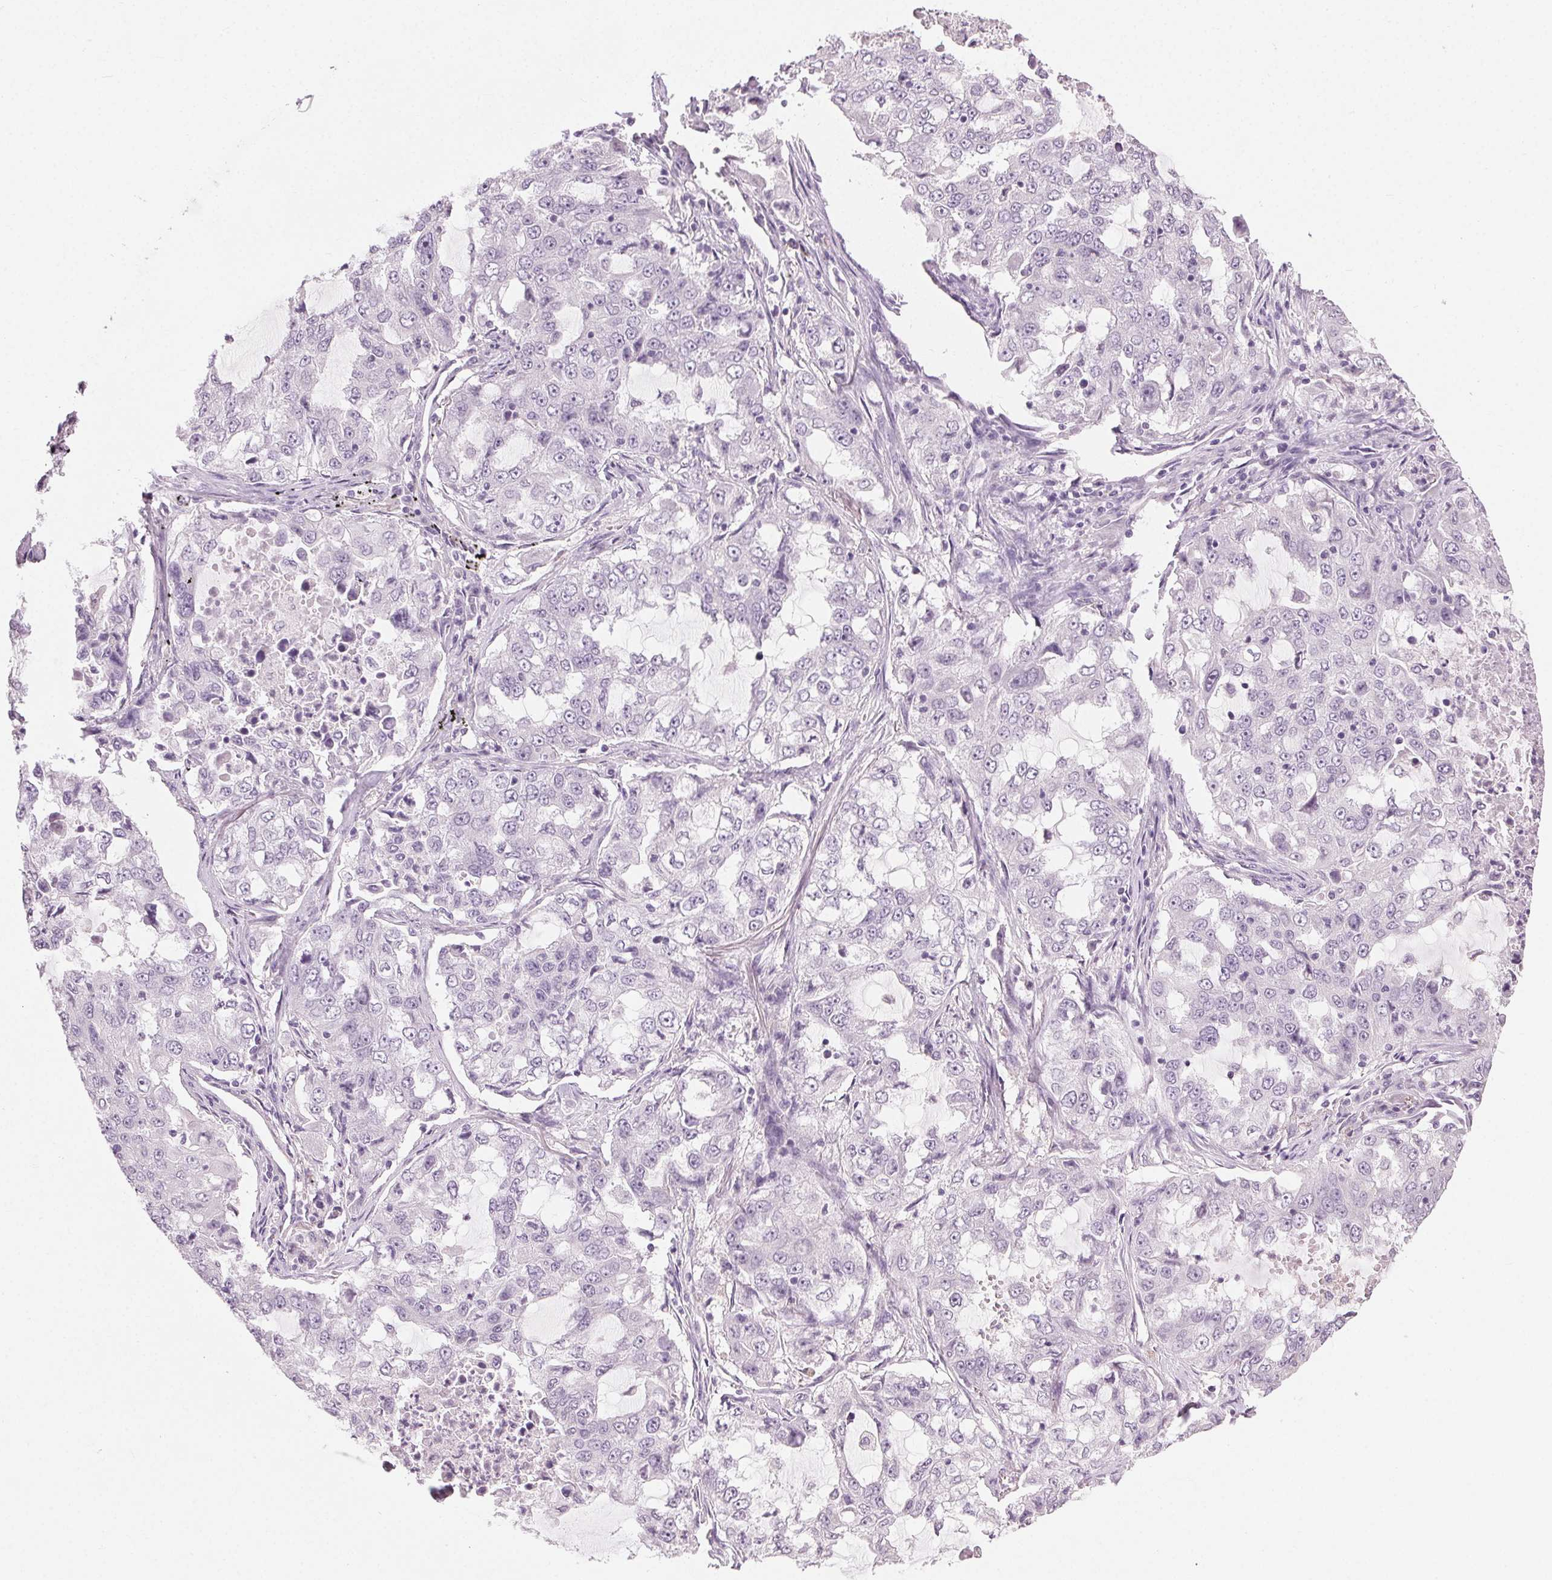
{"staining": {"intensity": "negative", "quantity": "none", "location": "none"}, "tissue": "lung cancer", "cell_type": "Tumor cells", "image_type": "cancer", "snomed": [{"axis": "morphology", "description": "Adenocarcinoma, NOS"}, {"axis": "topography", "description": "Lung"}], "caption": "Immunohistochemical staining of human lung cancer (adenocarcinoma) displays no significant expression in tumor cells. Brightfield microscopy of IHC stained with DAB (brown) and hematoxylin (blue), captured at high magnification.", "gene": "CLTRN", "patient": {"sex": "female", "age": 61}}